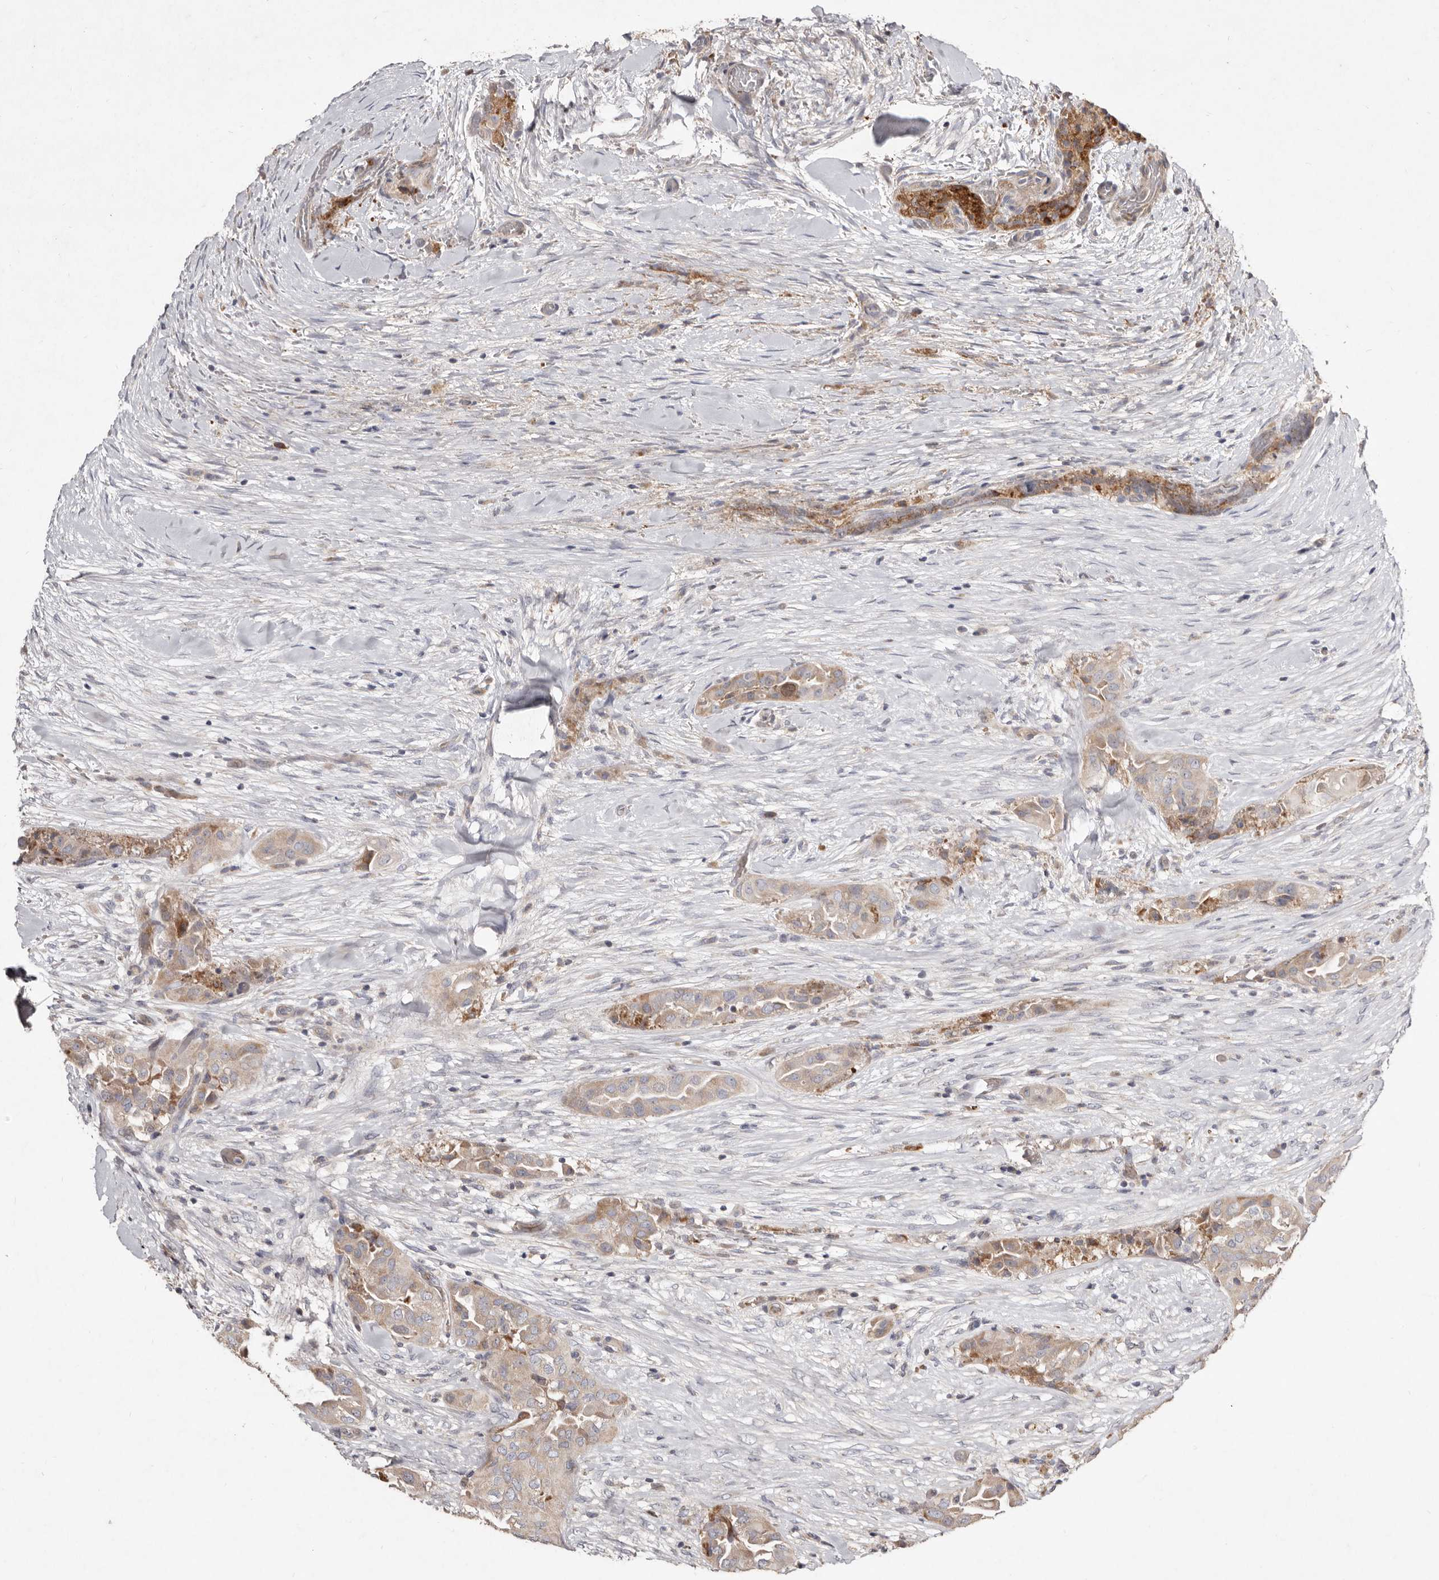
{"staining": {"intensity": "weak", "quantity": ">75%", "location": "cytoplasmic/membranous"}, "tissue": "thyroid cancer", "cell_type": "Tumor cells", "image_type": "cancer", "snomed": [{"axis": "morphology", "description": "Papillary adenocarcinoma, NOS"}, {"axis": "topography", "description": "Thyroid gland"}], "caption": "Thyroid papillary adenocarcinoma stained with a brown dye demonstrates weak cytoplasmic/membranous positive expression in about >75% of tumor cells.", "gene": "SLC25A20", "patient": {"sex": "female", "age": 59}}